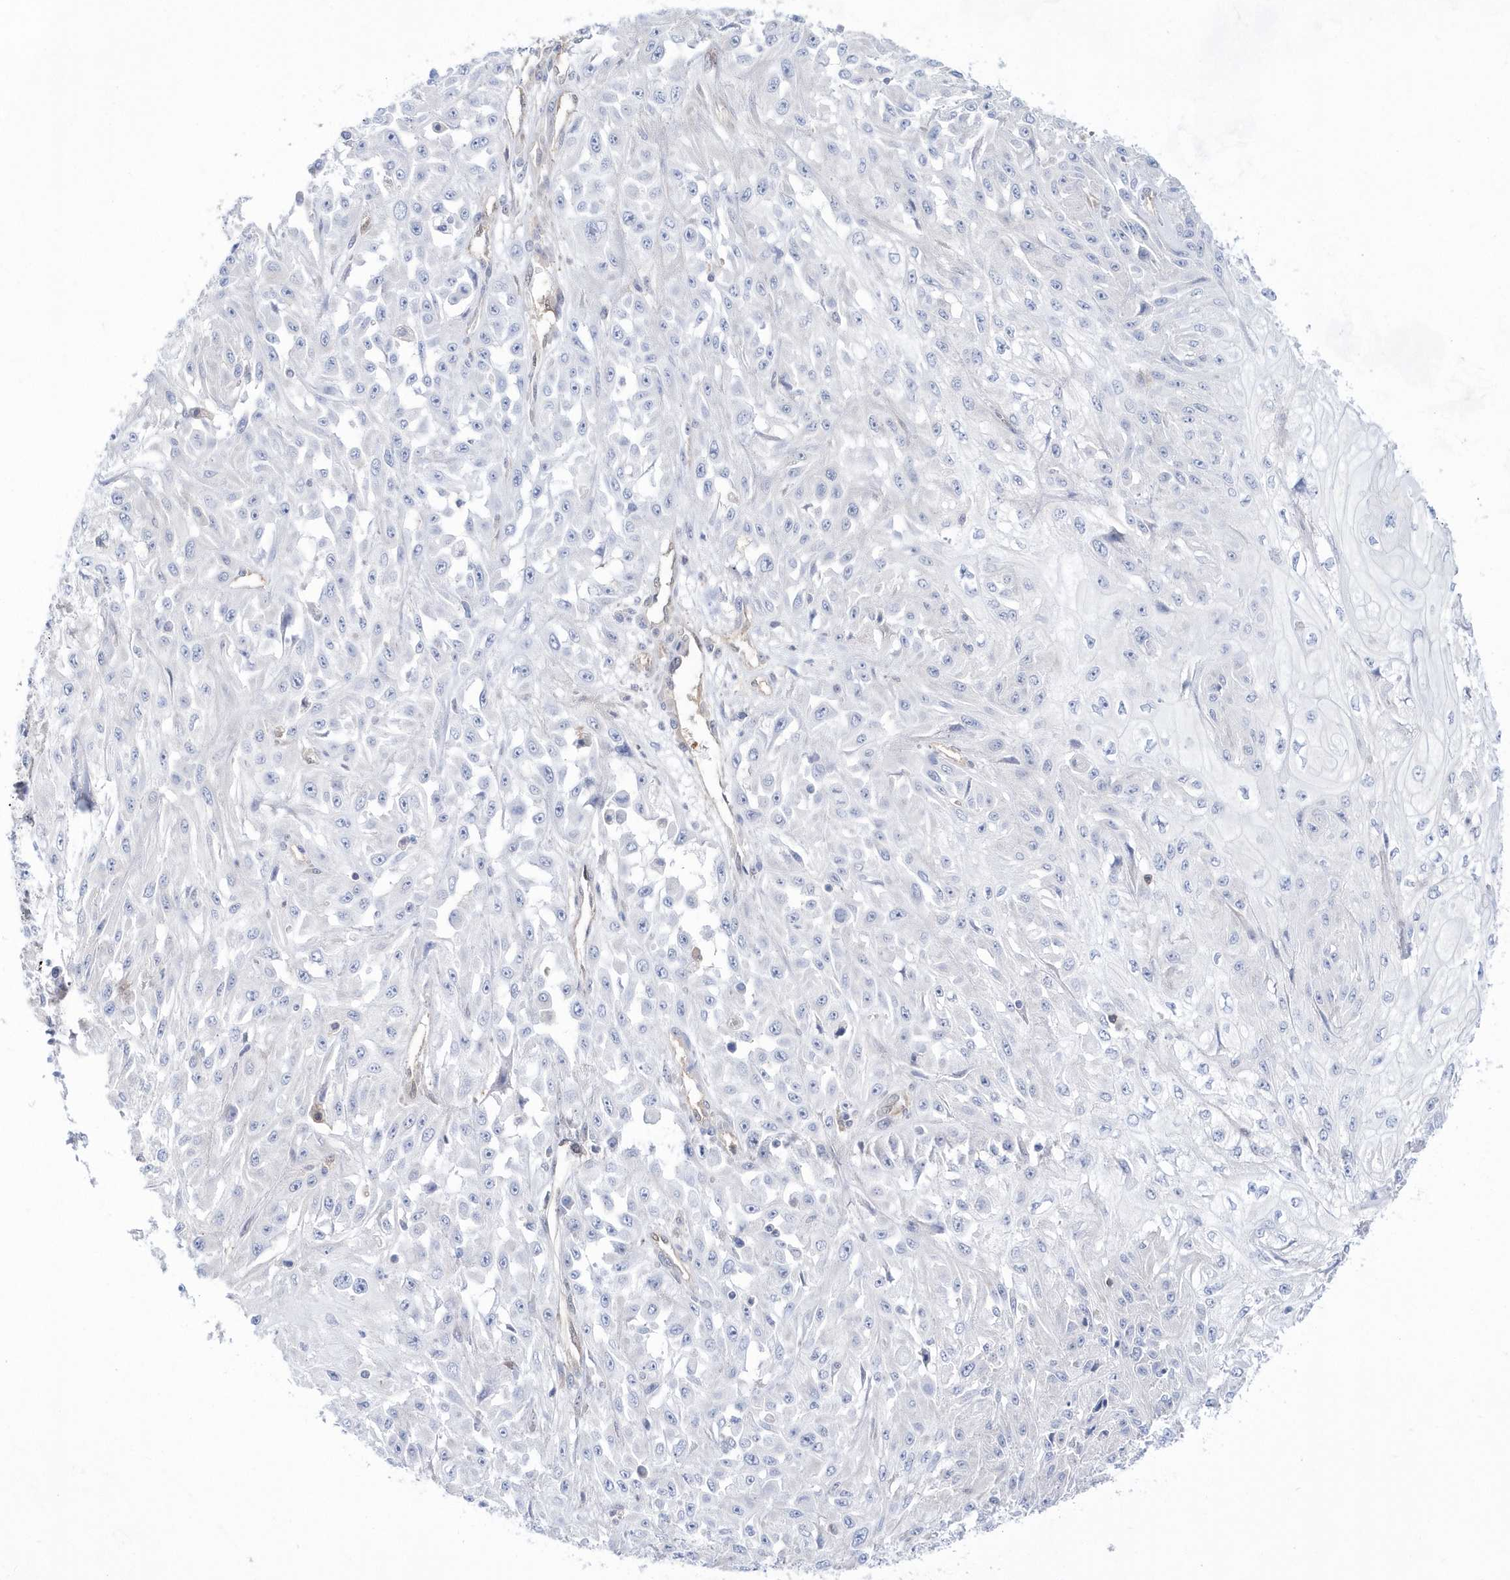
{"staining": {"intensity": "negative", "quantity": "none", "location": "none"}, "tissue": "skin cancer", "cell_type": "Tumor cells", "image_type": "cancer", "snomed": [{"axis": "morphology", "description": "Squamous cell carcinoma, NOS"}, {"axis": "morphology", "description": "Squamous cell carcinoma, metastatic, NOS"}, {"axis": "topography", "description": "Skin"}, {"axis": "topography", "description": "Lymph node"}], "caption": "IHC image of neoplastic tissue: human skin cancer (squamous cell carcinoma) stained with DAB exhibits no significant protein staining in tumor cells.", "gene": "BDH2", "patient": {"sex": "male", "age": 75}}